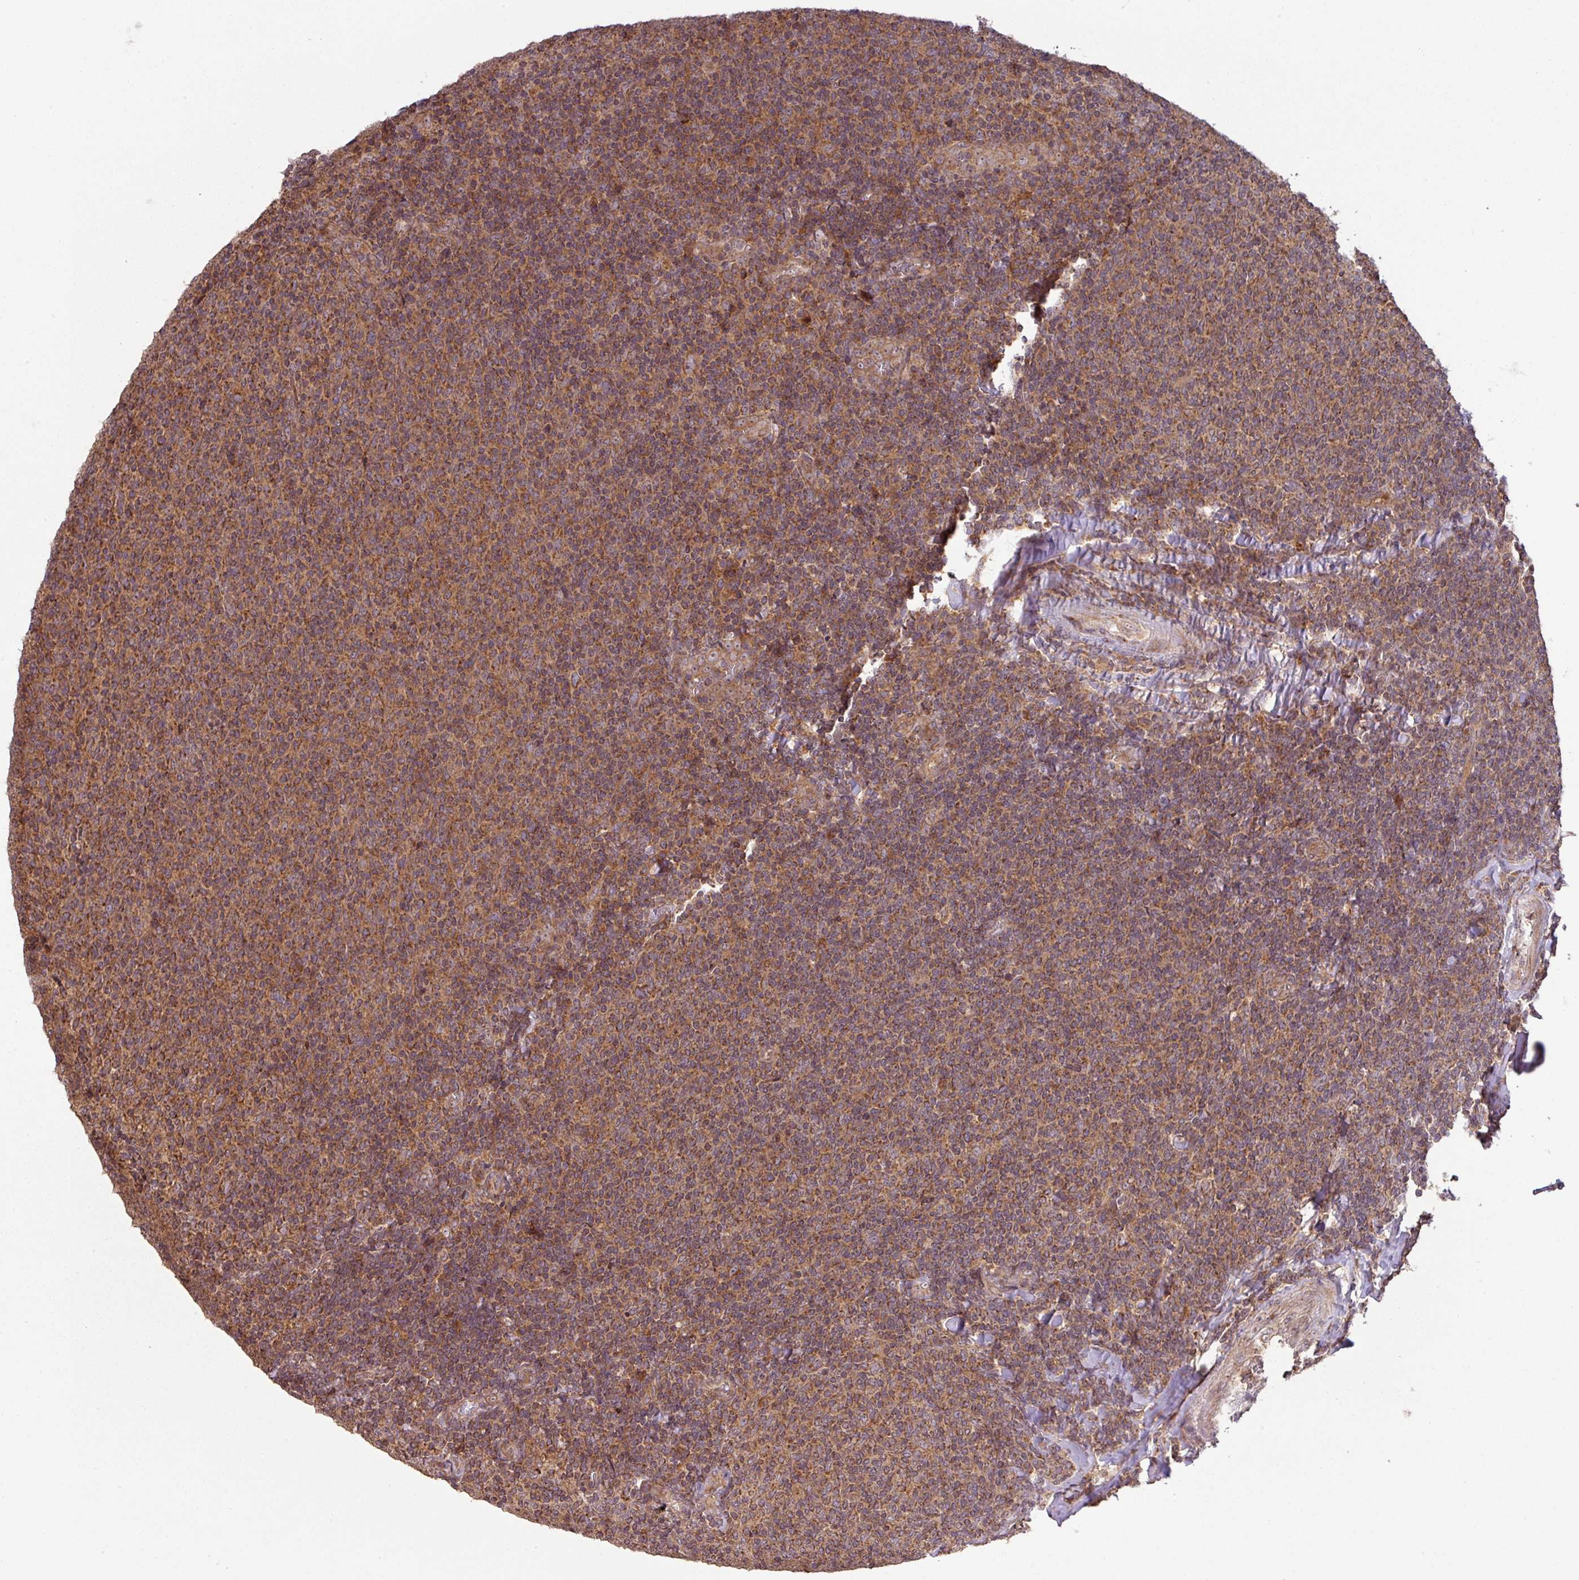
{"staining": {"intensity": "moderate", "quantity": ">75%", "location": "cytoplasmic/membranous"}, "tissue": "lymphoma", "cell_type": "Tumor cells", "image_type": "cancer", "snomed": [{"axis": "morphology", "description": "Malignant lymphoma, non-Hodgkin's type, Low grade"}, {"axis": "topography", "description": "Lymph node"}], "caption": "Human malignant lymphoma, non-Hodgkin's type (low-grade) stained with a brown dye demonstrates moderate cytoplasmic/membranous positive expression in approximately >75% of tumor cells.", "gene": "MRRF", "patient": {"sex": "male", "age": 52}}